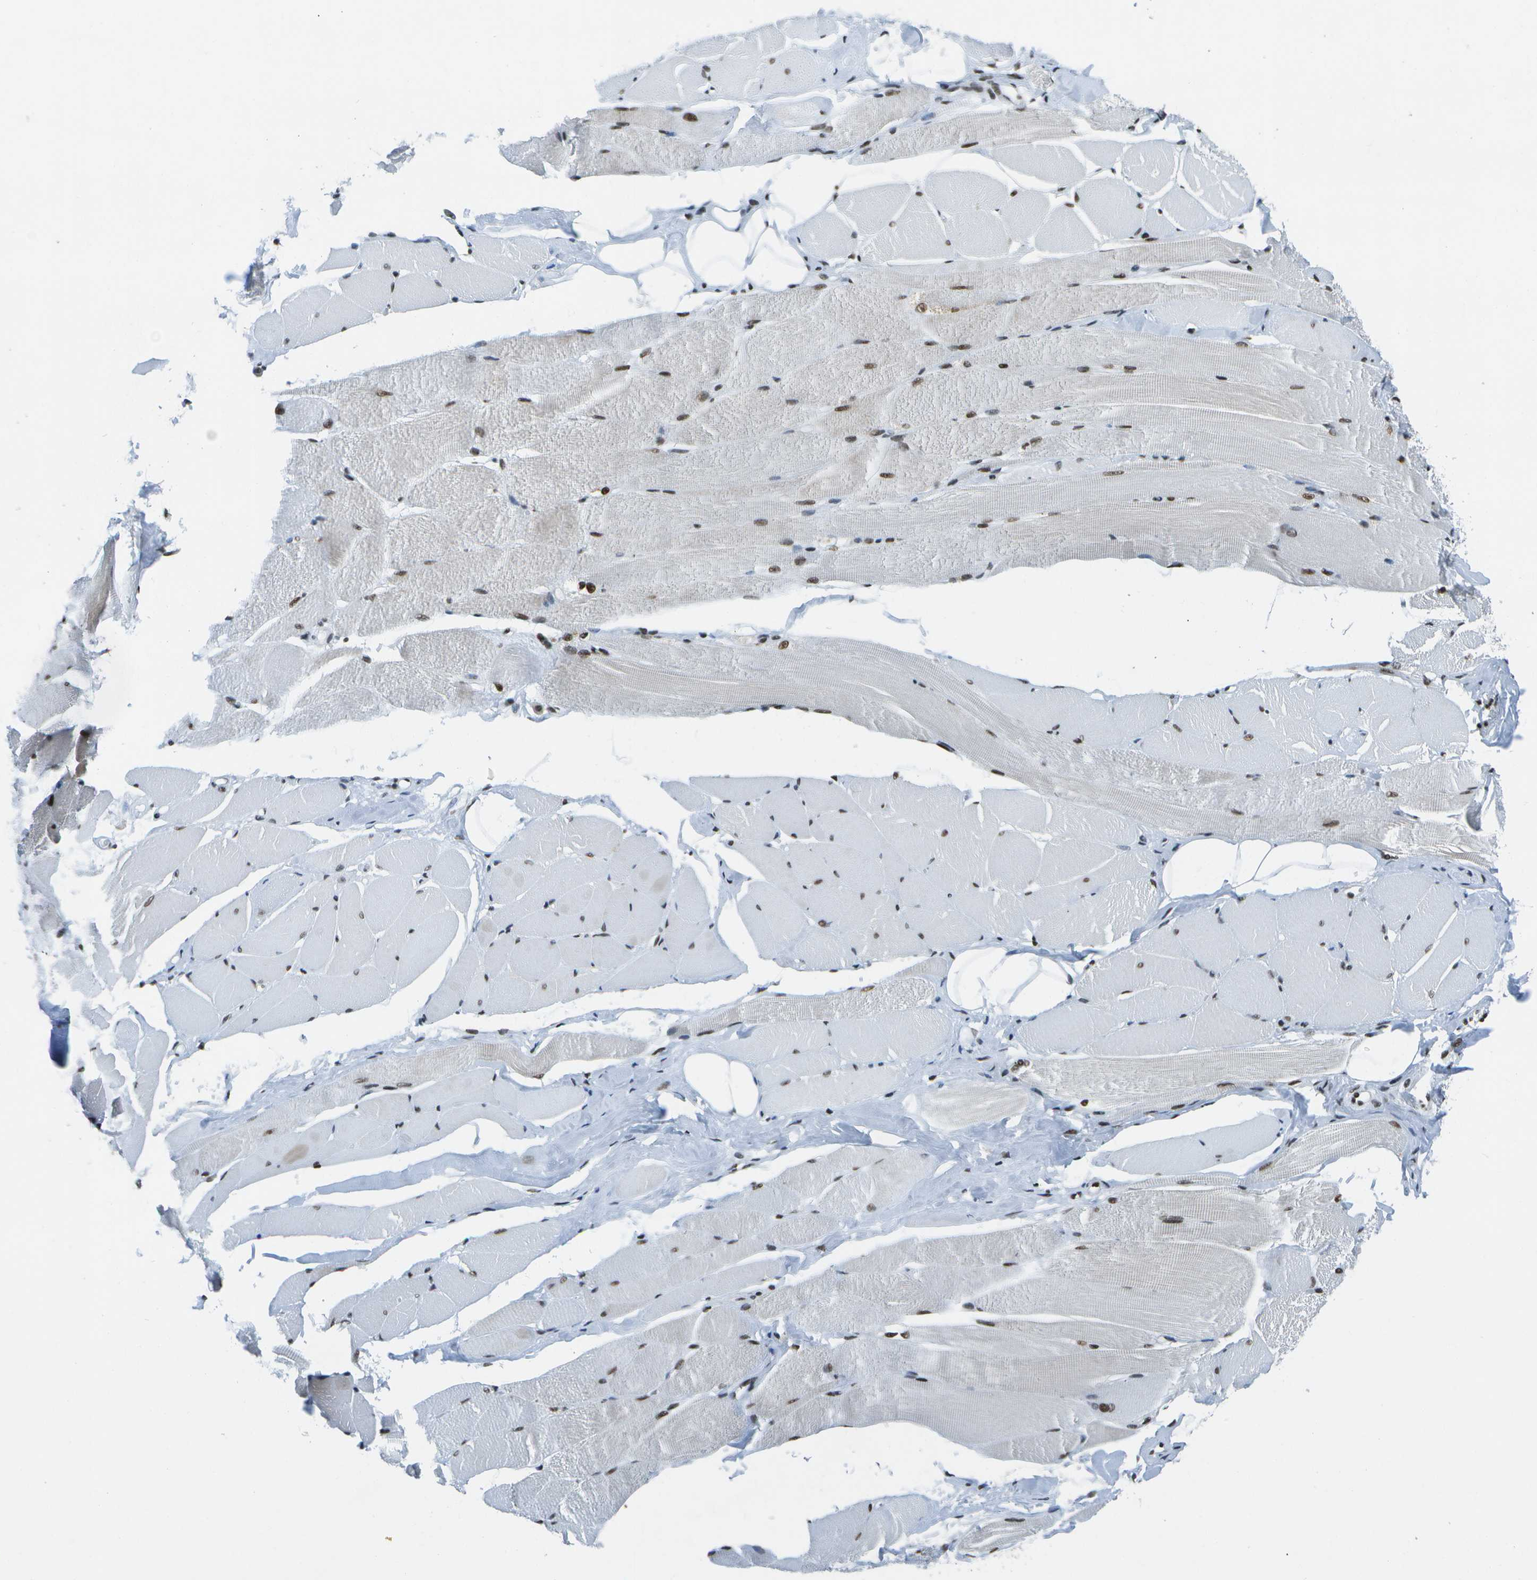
{"staining": {"intensity": "strong", "quantity": ">75%", "location": "nuclear"}, "tissue": "skeletal muscle", "cell_type": "Myocytes", "image_type": "normal", "snomed": [{"axis": "morphology", "description": "Normal tissue, NOS"}, {"axis": "topography", "description": "Skeletal muscle"}, {"axis": "topography", "description": "Peripheral nerve tissue"}], "caption": "About >75% of myocytes in normal human skeletal muscle display strong nuclear protein staining as visualized by brown immunohistochemical staining.", "gene": "NSRP1", "patient": {"sex": "female", "age": 84}}